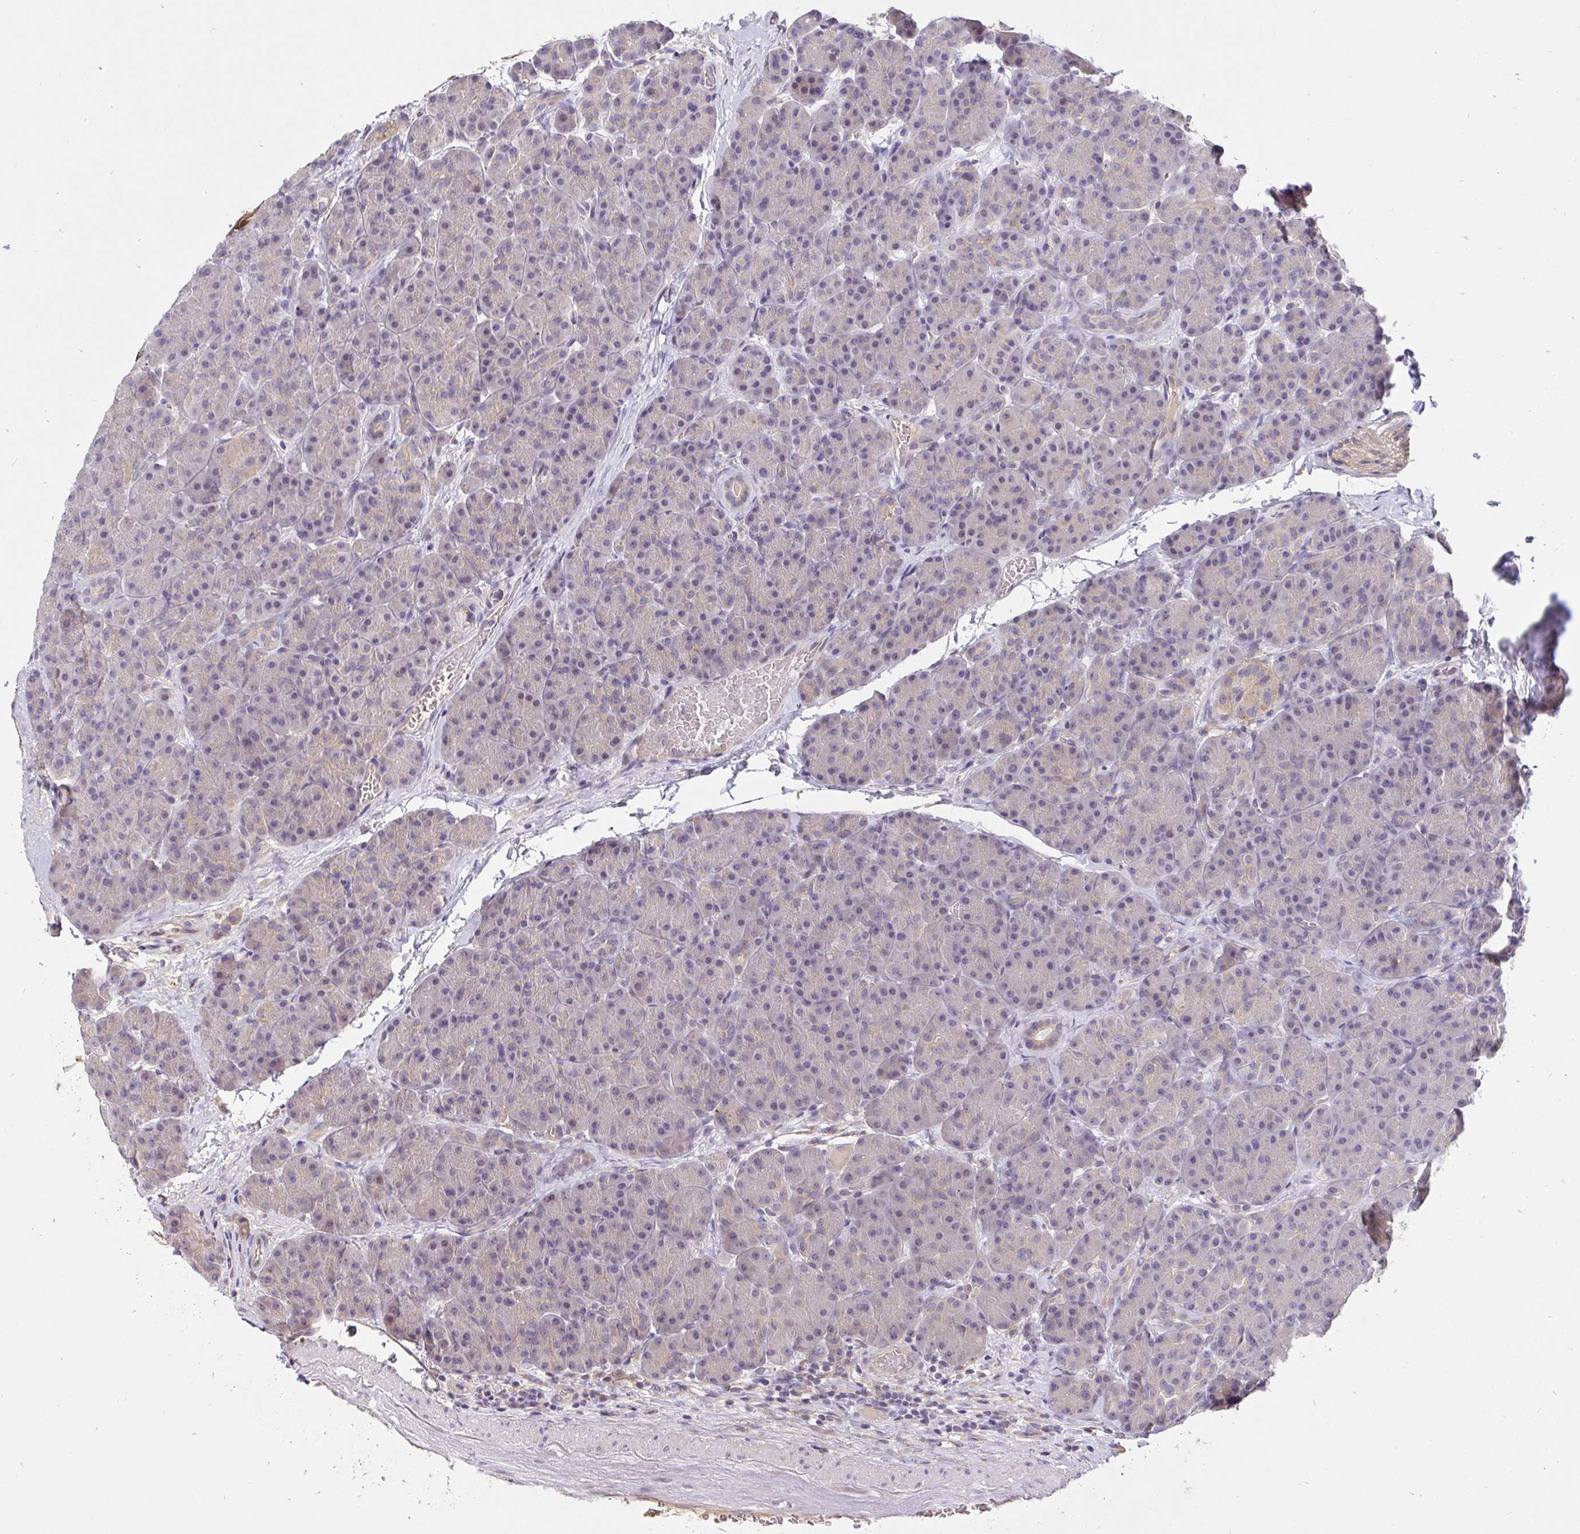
{"staining": {"intensity": "weak", "quantity": "<25%", "location": "cytoplasmic/membranous"}, "tissue": "pancreas", "cell_type": "Exocrine glandular cells", "image_type": "normal", "snomed": [{"axis": "morphology", "description": "Normal tissue, NOS"}, {"axis": "topography", "description": "Pancreas"}], "caption": "This is a image of immunohistochemistry staining of normal pancreas, which shows no staining in exocrine glandular cells. (DAB (3,3'-diaminobenzidine) immunohistochemistry visualized using brightfield microscopy, high magnification).", "gene": "C19orf54", "patient": {"sex": "male", "age": 57}}